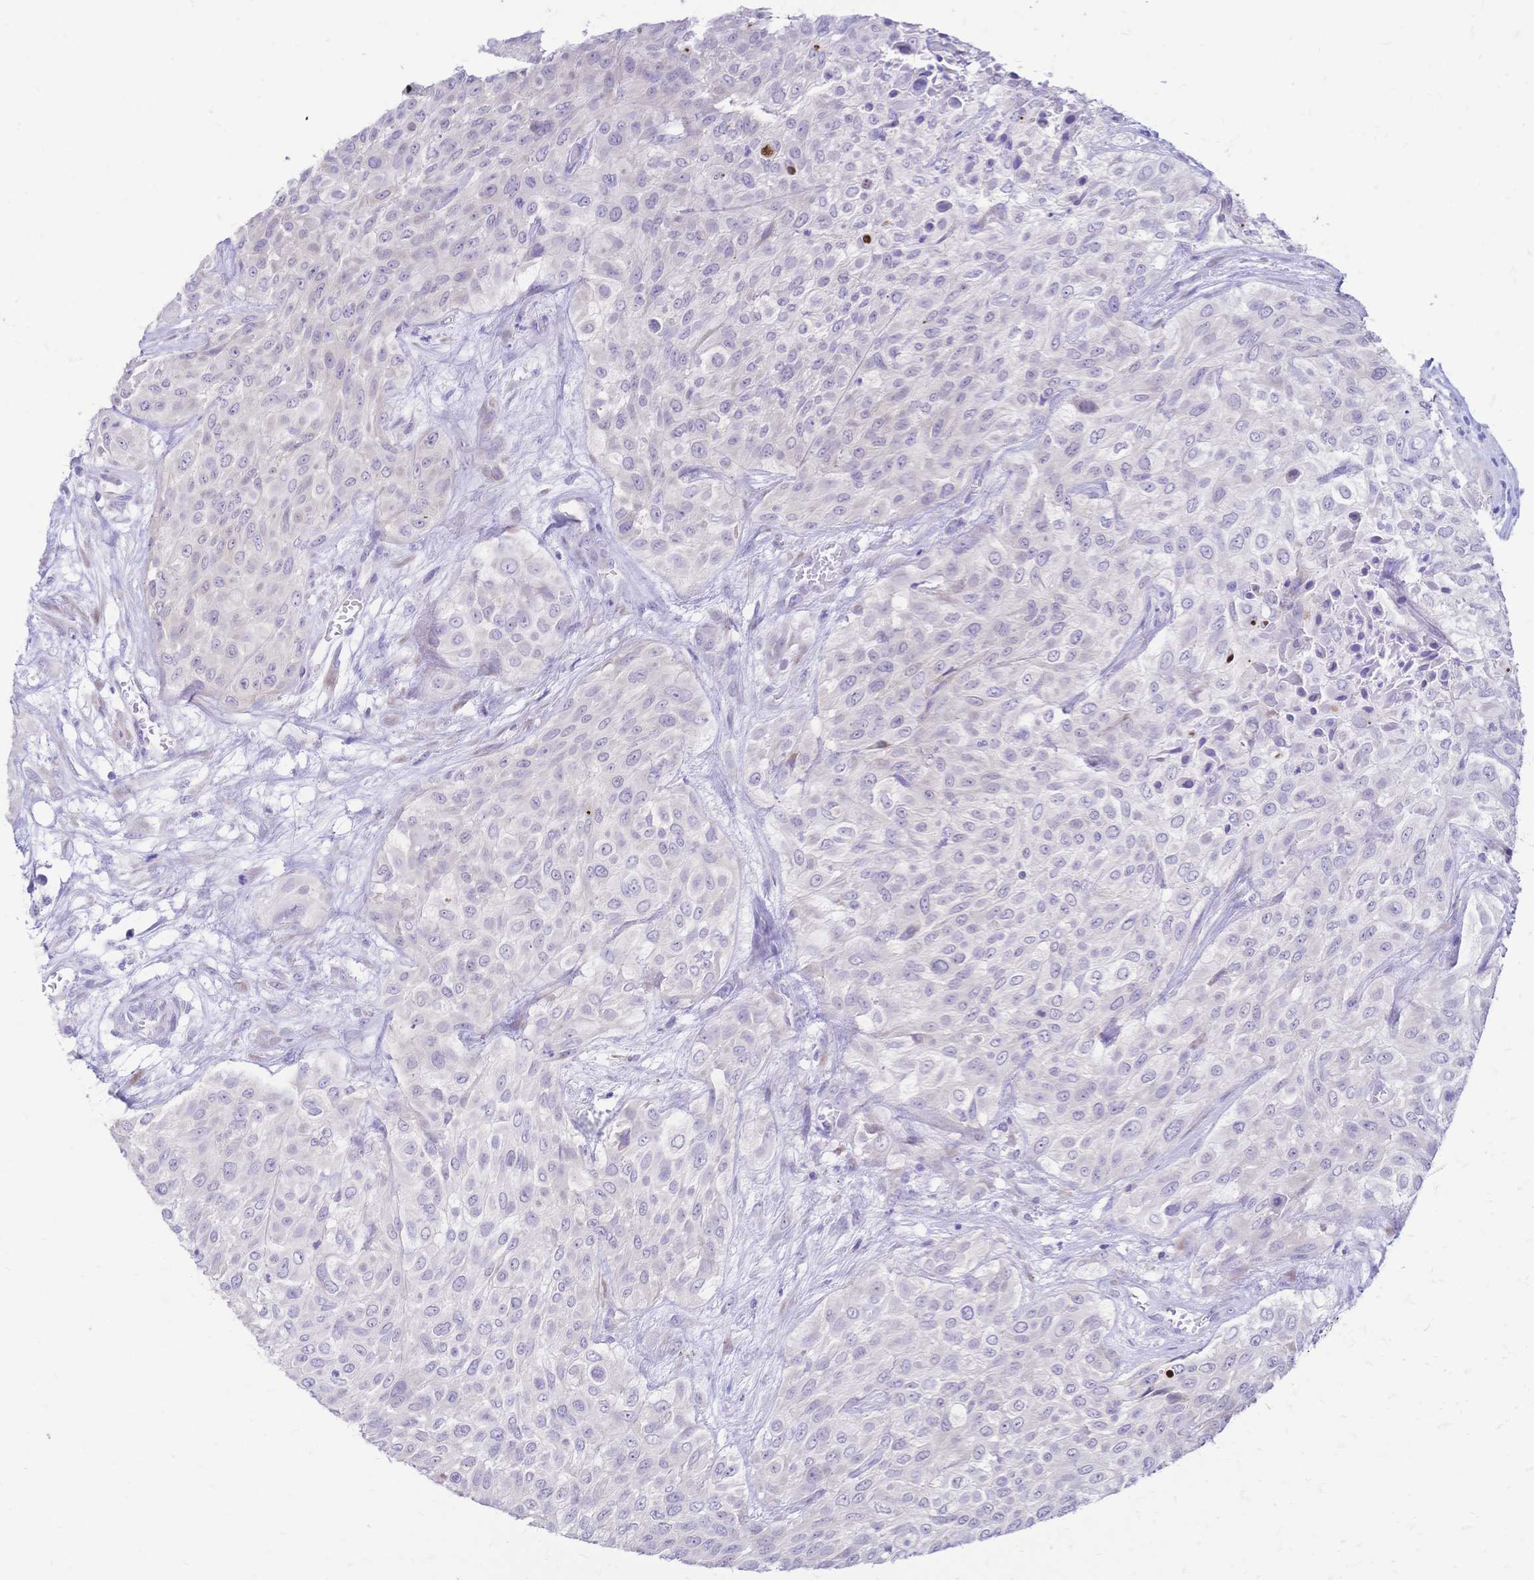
{"staining": {"intensity": "negative", "quantity": "none", "location": "none"}, "tissue": "urothelial cancer", "cell_type": "Tumor cells", "image_type": "cancer", "snomed": [{"axis": "morphology", "description": "Urothelial carcinoma, High grade"}, {"axis": "topography", "description": "Urinary bladder"}], "caption": "Immunohistochemistry histopathology image of human urothelial cancer stained for a protein (brown), which demonstrates no positivity in tumor cells.", "gene": "GRB7", "patient": {"sex": "male", "age": 57}}